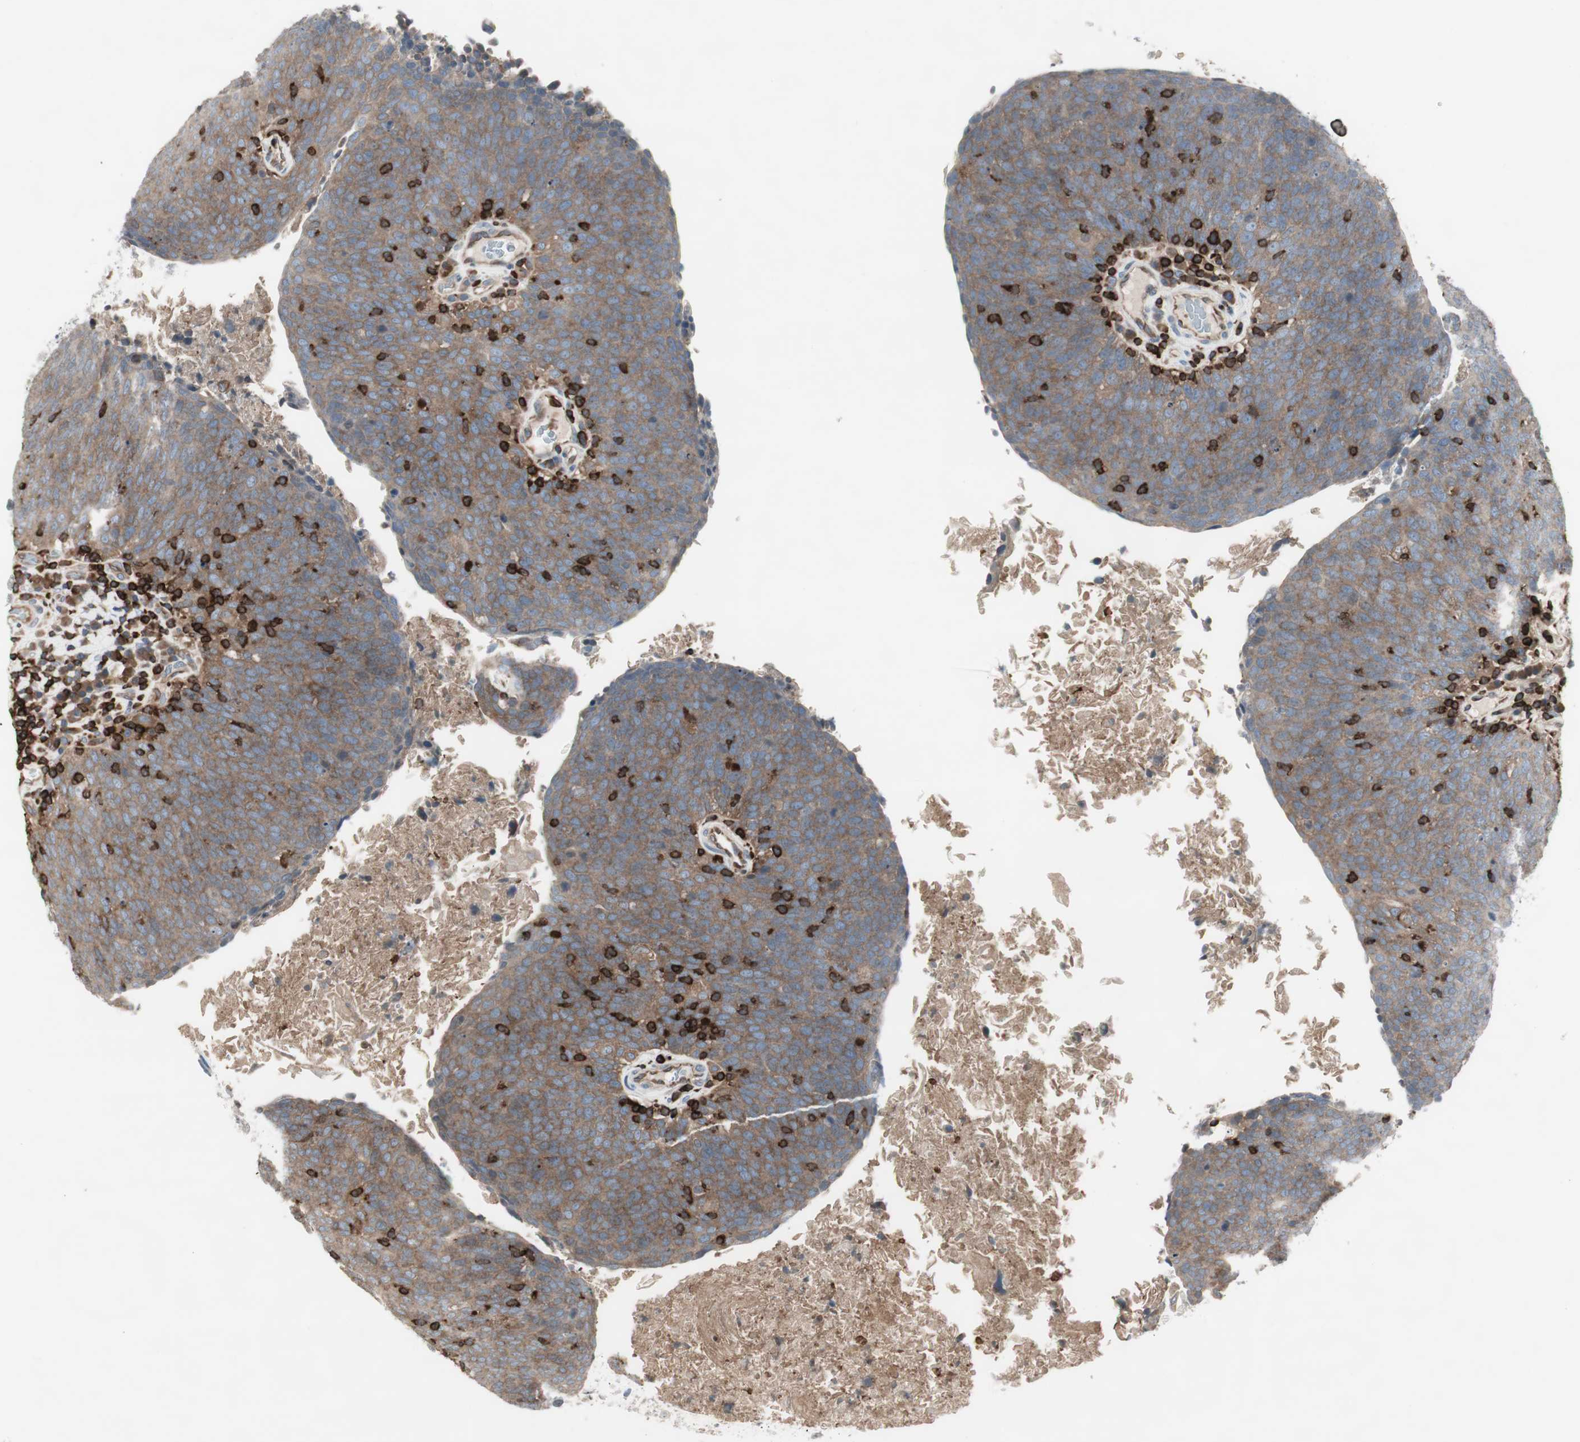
{"staining": {"intensity": "weak", "quantity": ">75%", "location": "cytoplasmic/membranous"}, "tissue": "head and neck cancer", "cell_type": "Tumor cells", "image_type": "cancer", "snomed": [{"axis": "morphology", "description": "Squamous cell carcinoma, NOS"}, {"axis": "morphology", "description": "Squamous cell carcinoma, metastatic, NOS"}, {"axis": "topography", "description": "Lymph node"}, {"axis": "topography", "description": "Head-Neck"}], "caption": "Immunohistochemical staining of human head and neck cancer displays low levels of weak cytoplasmic/membranous protein positivity in approximately >75% of tumor cells.", "gene": "ARHGEF1", "patient": {"sex": "male", "age": 62}}